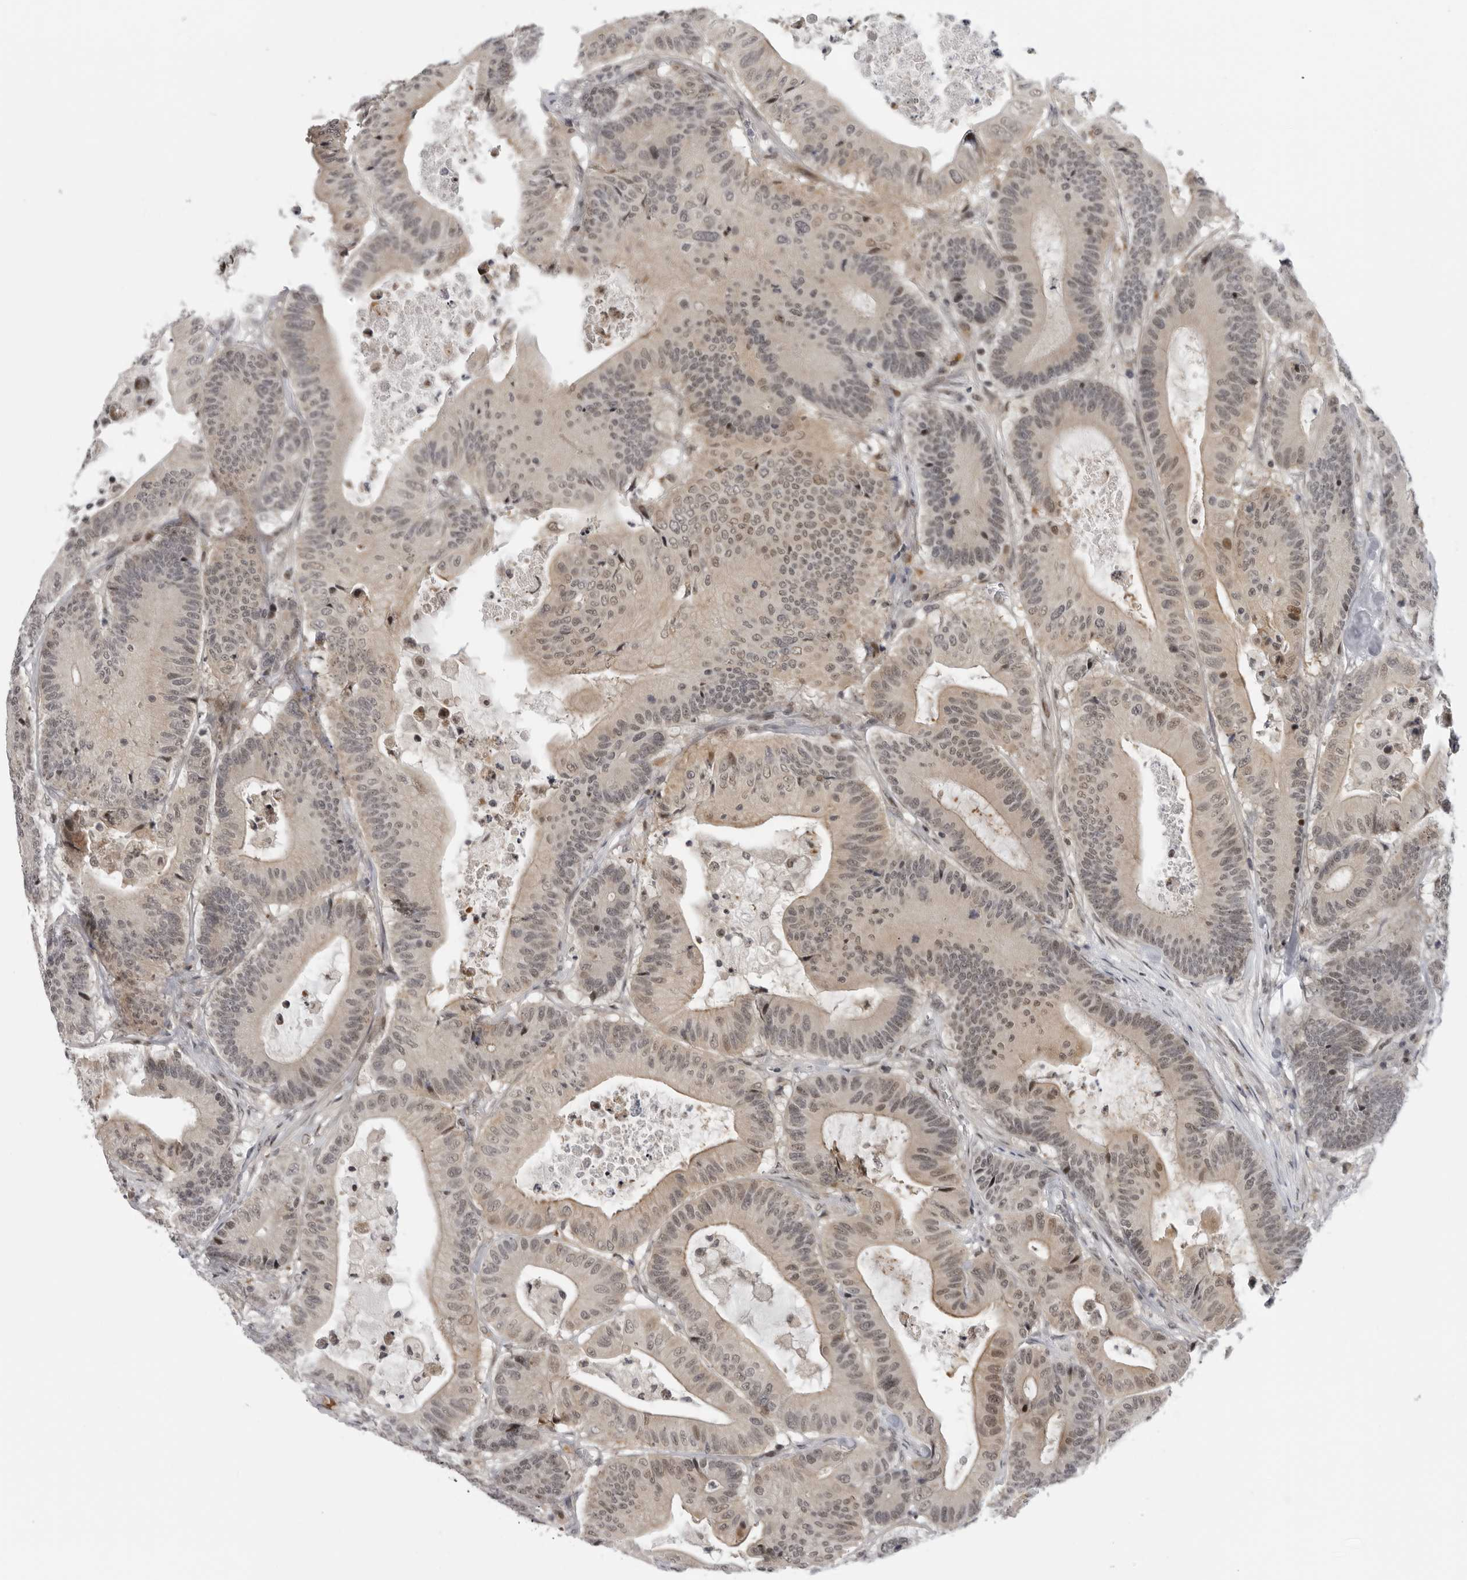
{"staining": {"intensity": "weak", "quantity": ">75%", "location": "nuclear"}, "tissue": "colorectal cancer", "cell_type": "Tumor cells", "image_type": "cancer", "snomed": [{"axis": "morphology", "description": "Adenocarcinoma, NOS"}, {"axis": "topography", "description": "Colon"}], "caption": "Immunohistochemical staining of human colorectal cancer (adenocarcinoma) shows low levels of weak nuclear positivity in approximately >75% of tumor cells.", "gene": "ALPK2", "patient": {"sex": "female", "age": 84}}